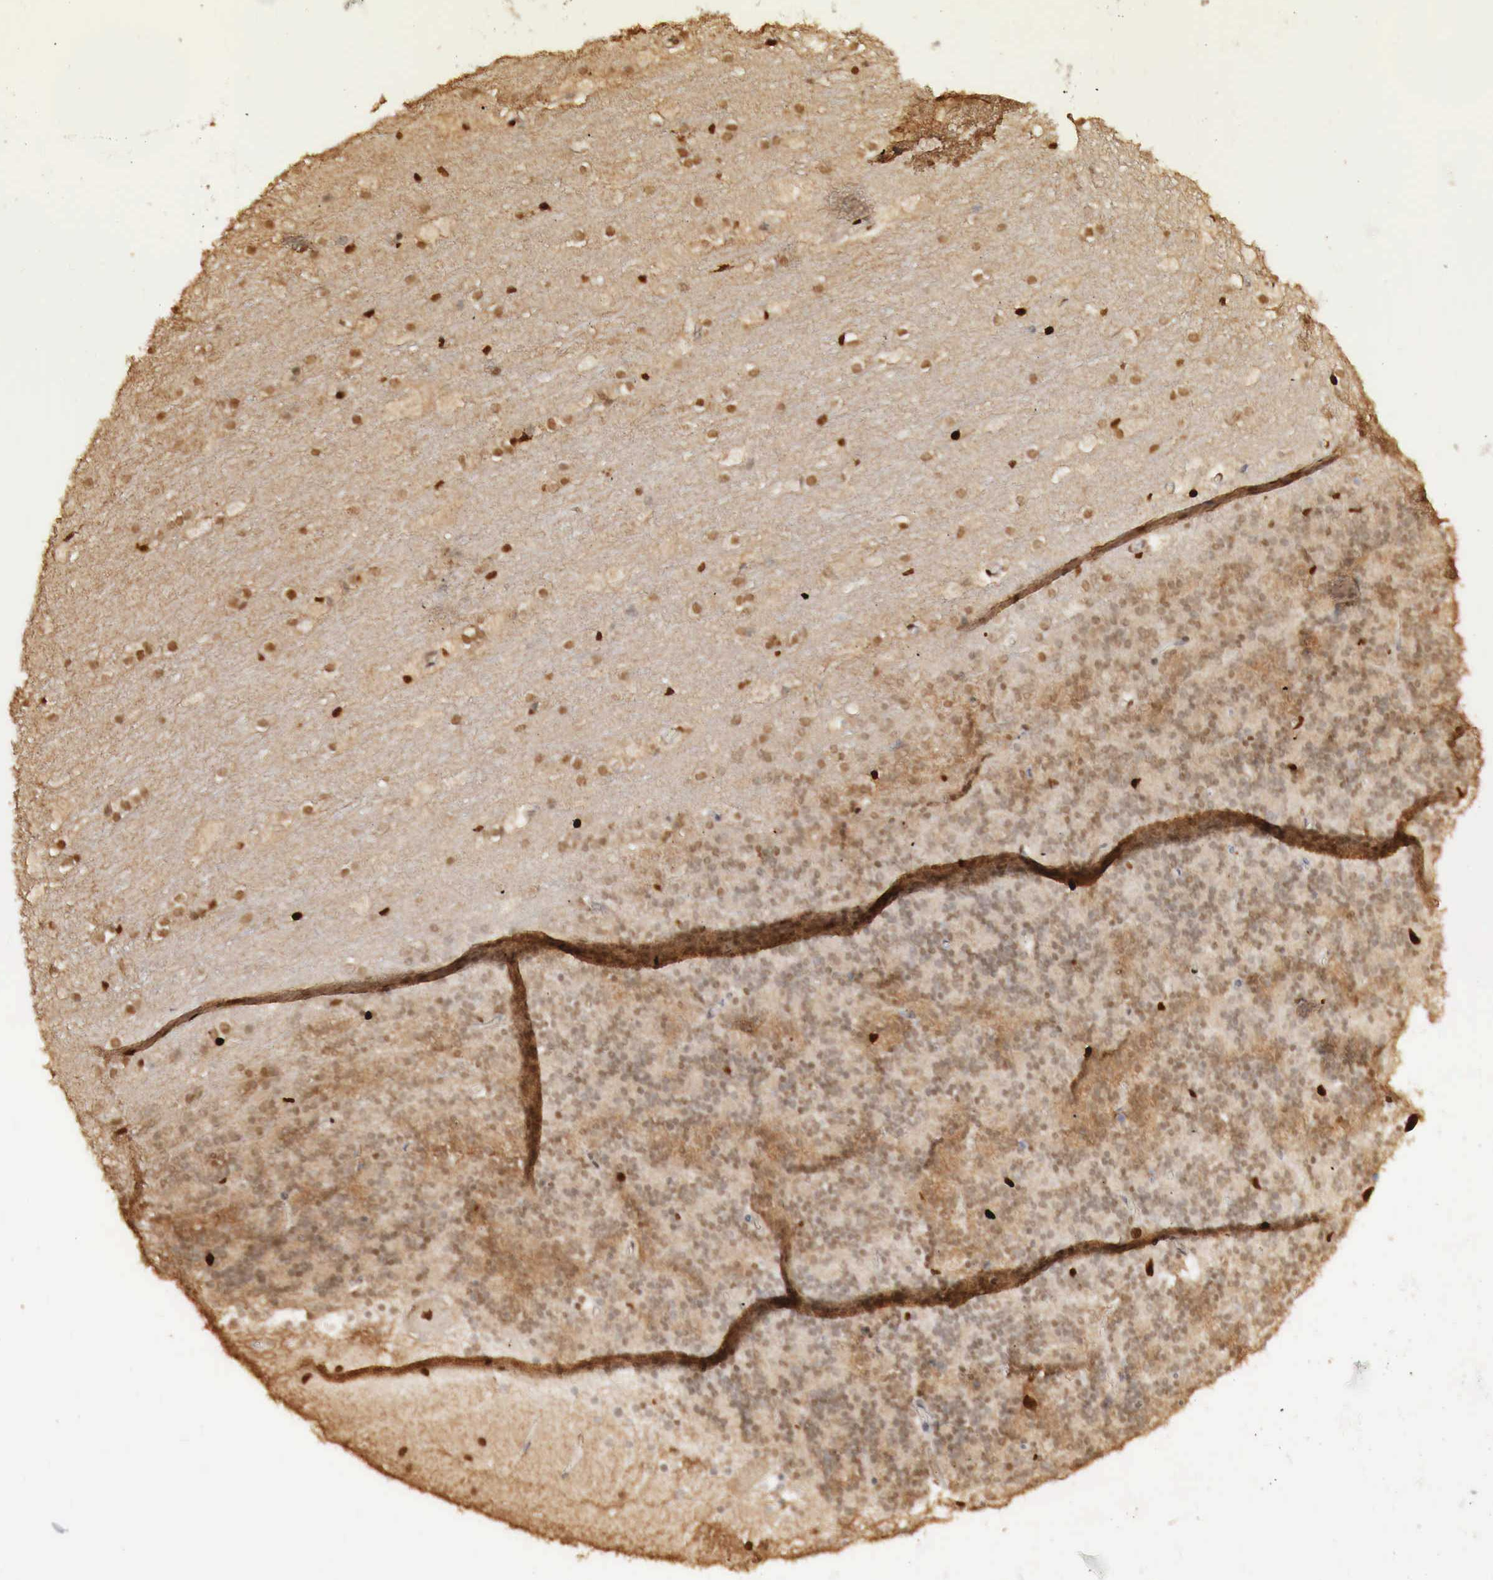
{"staining": {"intensity": "moderate", "quantity": ">75%", "location": "nuclear"}, "tissue": "cerebellum", "cell_type": "Cells in granular layer", "image_type": "normal", "snomed": [{"axis": "morphology", "description": "Normal tissue, NOS"}, {"axis": "topography", "description": "Cerebellum"}], "caption": "A micrograph of cerebellum stained for a protein shows moderate nuclear brown staining in cells in granular layer. (Stains: DAB in brown, nuclei in blue, Microscopy: brightfield microscopy at high magnification).", "gene": "KHDRBS2", "patient": {"sex": "female", "age": 19}}